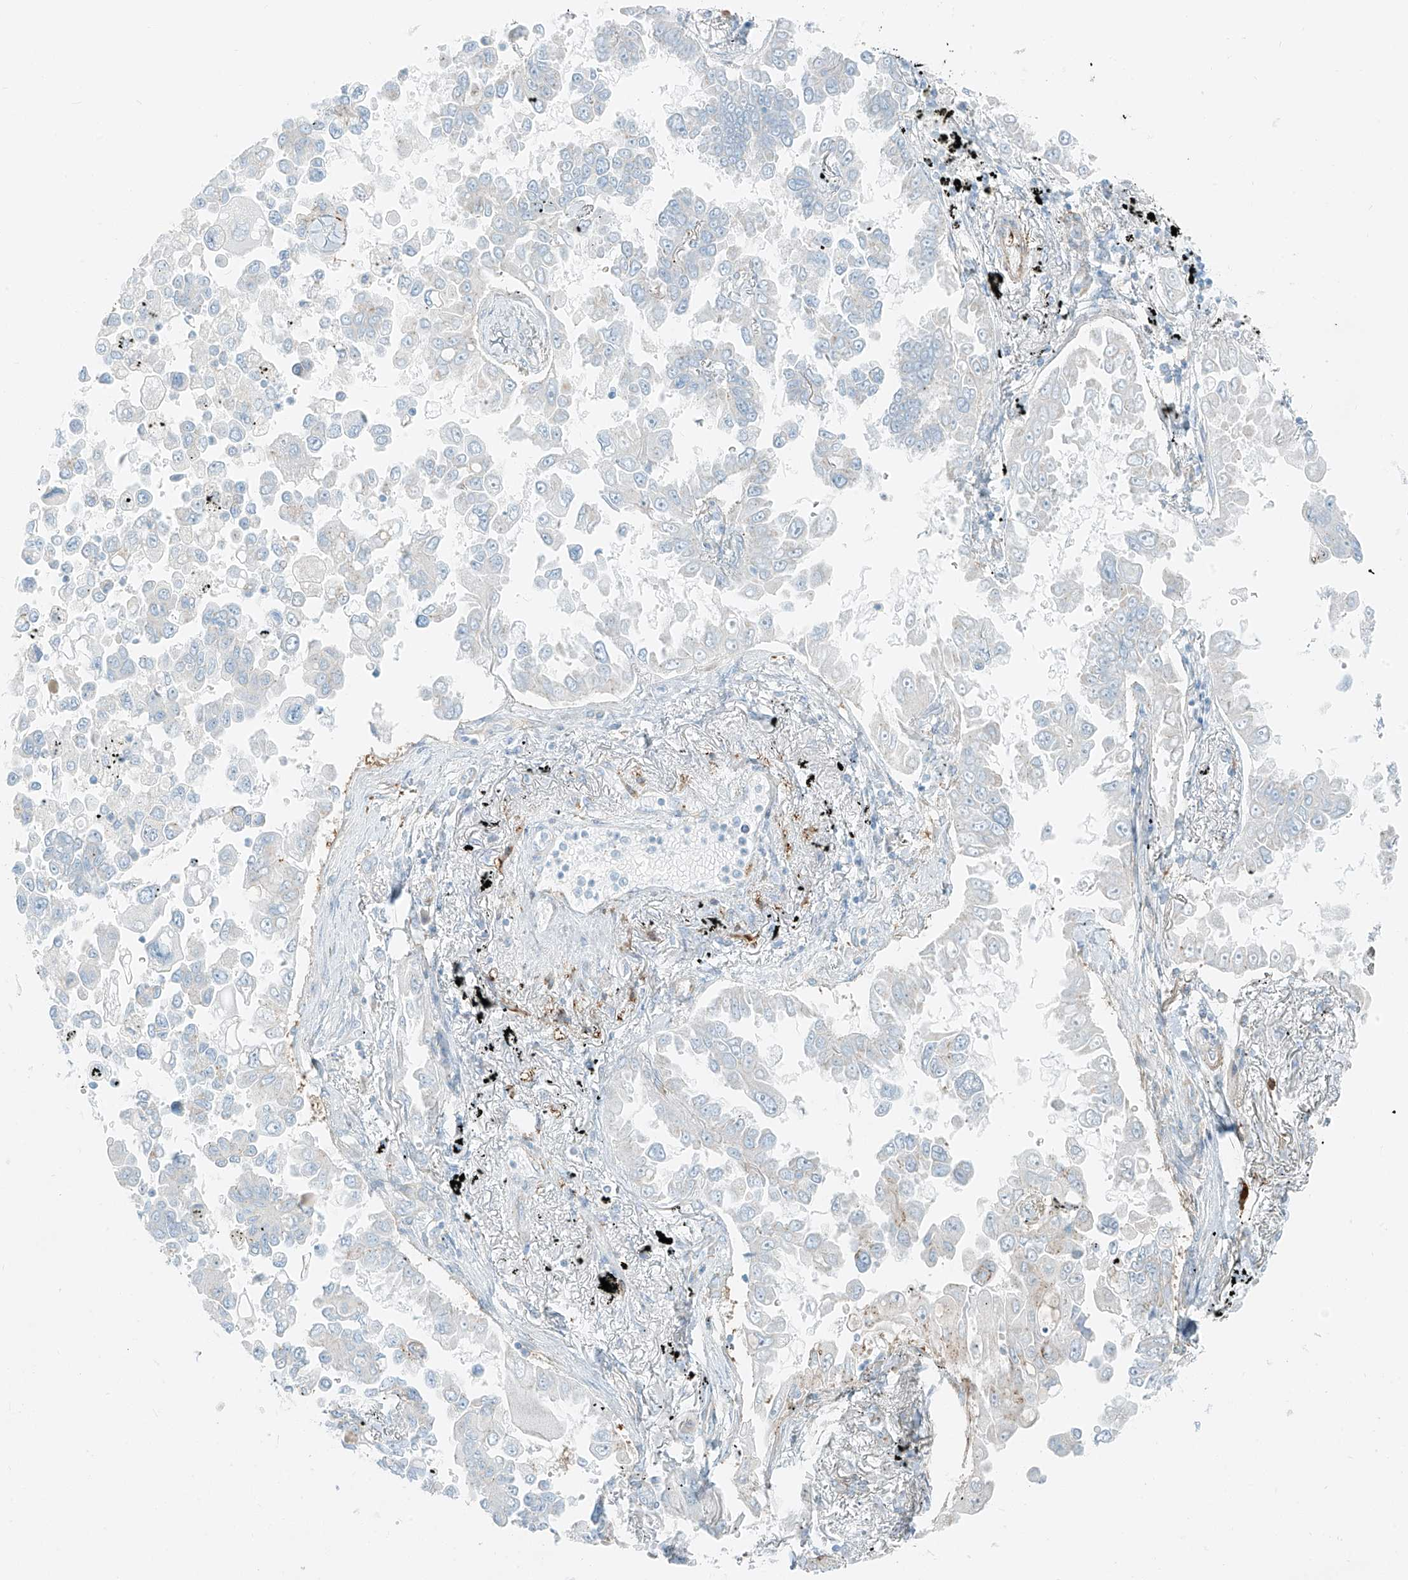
{"staining": {"intensity": "negative", "quantity": "none", "location": "none"}, "tissue": "lung cancer", "cell_type": "Tumor cells", "image_type": "cancer", "snomed": [{"axis": "morphology", "description": "Adenocarcinoma, NOS"}, {"axis": "topography", "description": "Lung"}], "caption": "Protein analysis of lung cancer (adenocarcinoma) reveals no significant positivity in tumor cells.", "gene": "SMCP", "patient": {"sex": "female", "age": 67}}